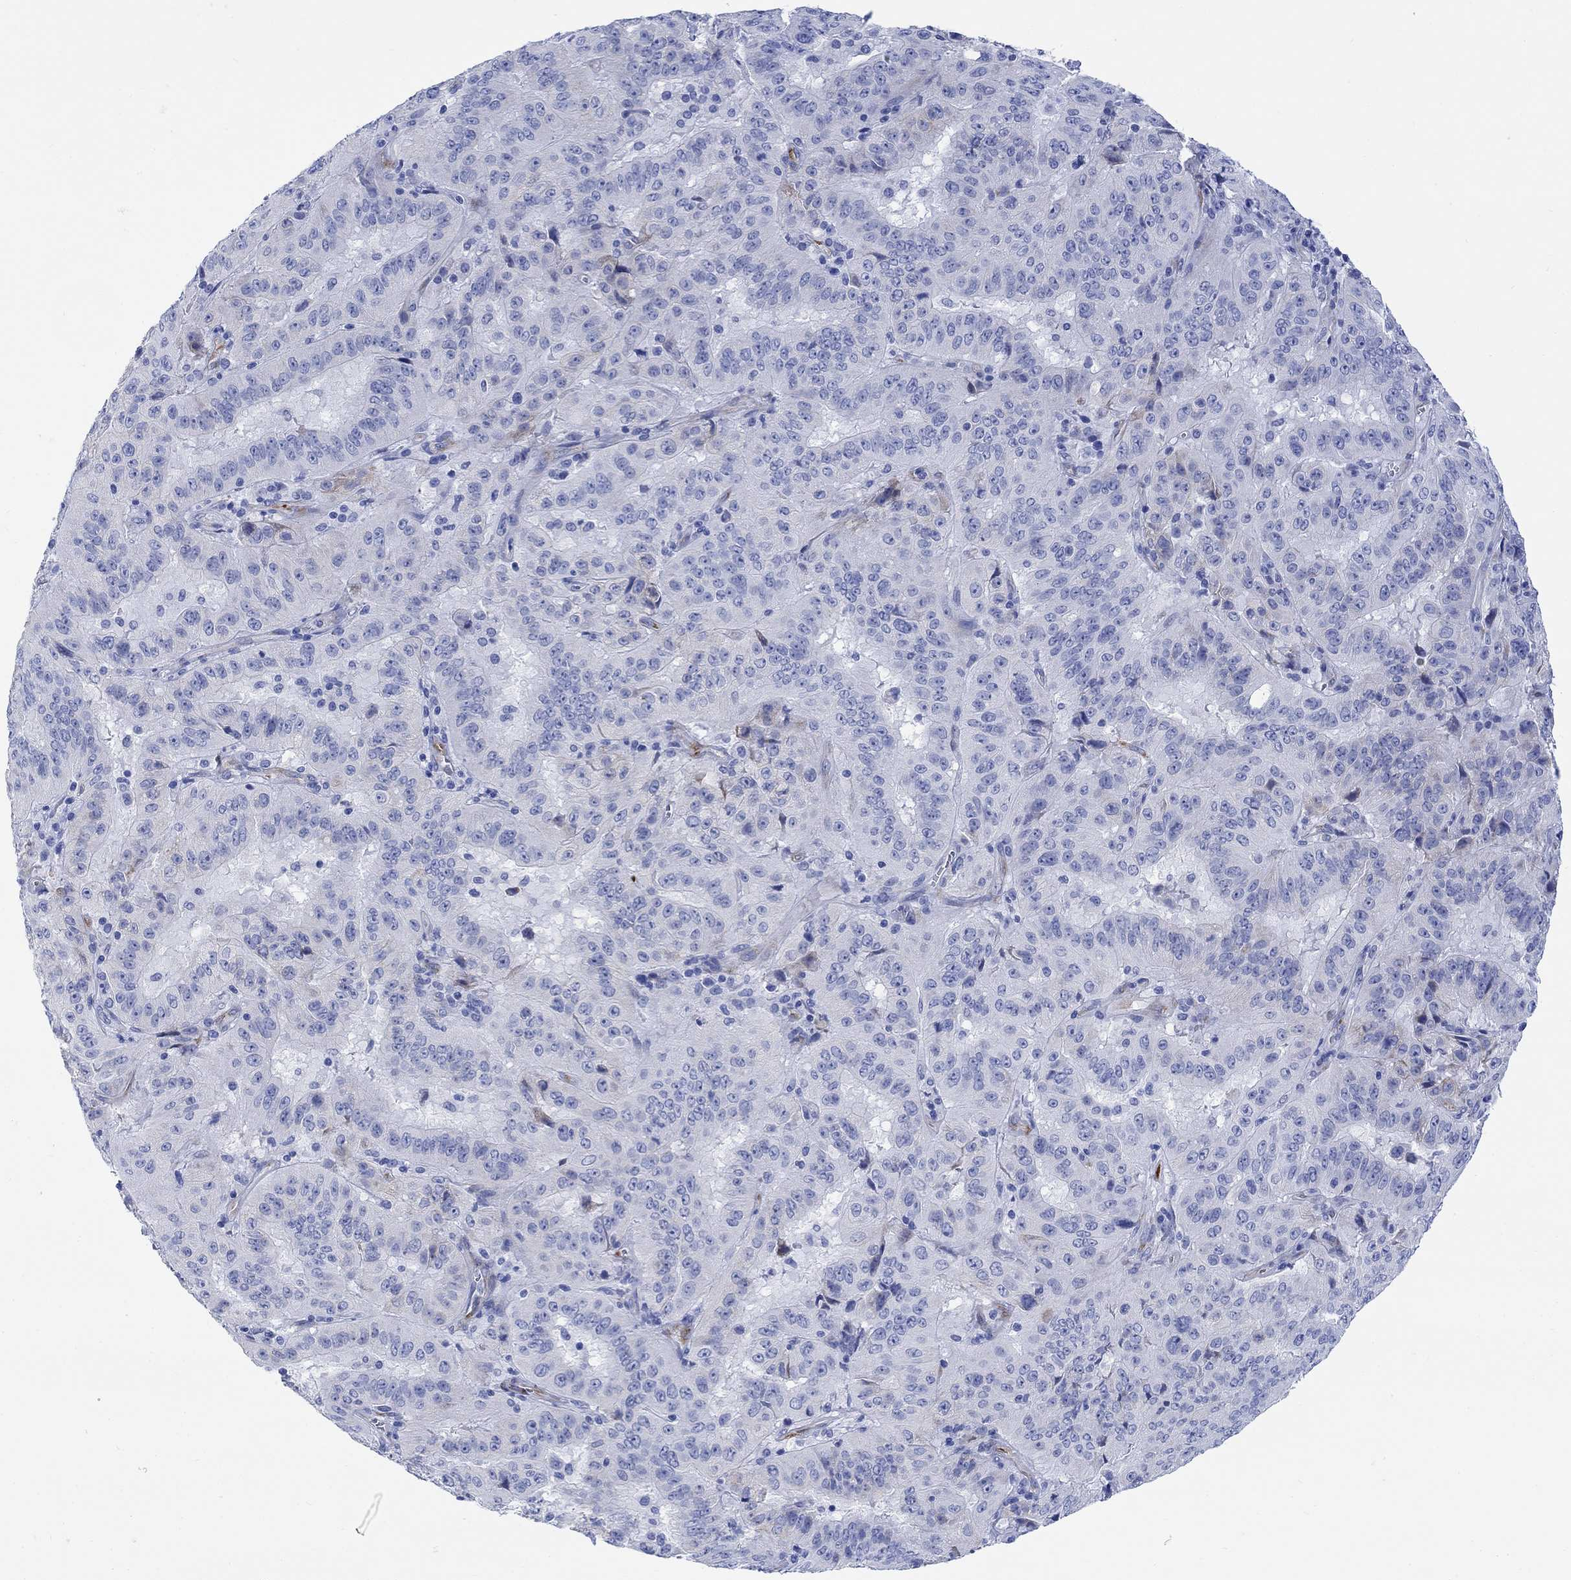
{"staining": {"intensity": "negative", "quantity": "none", "location": "none"}, "tissue": "pancreatic cancer", "cell_type": "Tumor cells", "image_type": "cancer", "snomed": [{"axis": "morphology", "description": "Adenocarcinoma, NOS"}, {"axis": "topography", "description": "Pancreas"}], "caption": "IHC histopathology image of neoplastic tissue: adenocarcinoma (pancreatic) stained with DAB (3,3'-diaminobenzidine) shows no significant protein staining in tumor cells.", "gene": "MYL1", "patient": {"sex": "male", "age": 63}}